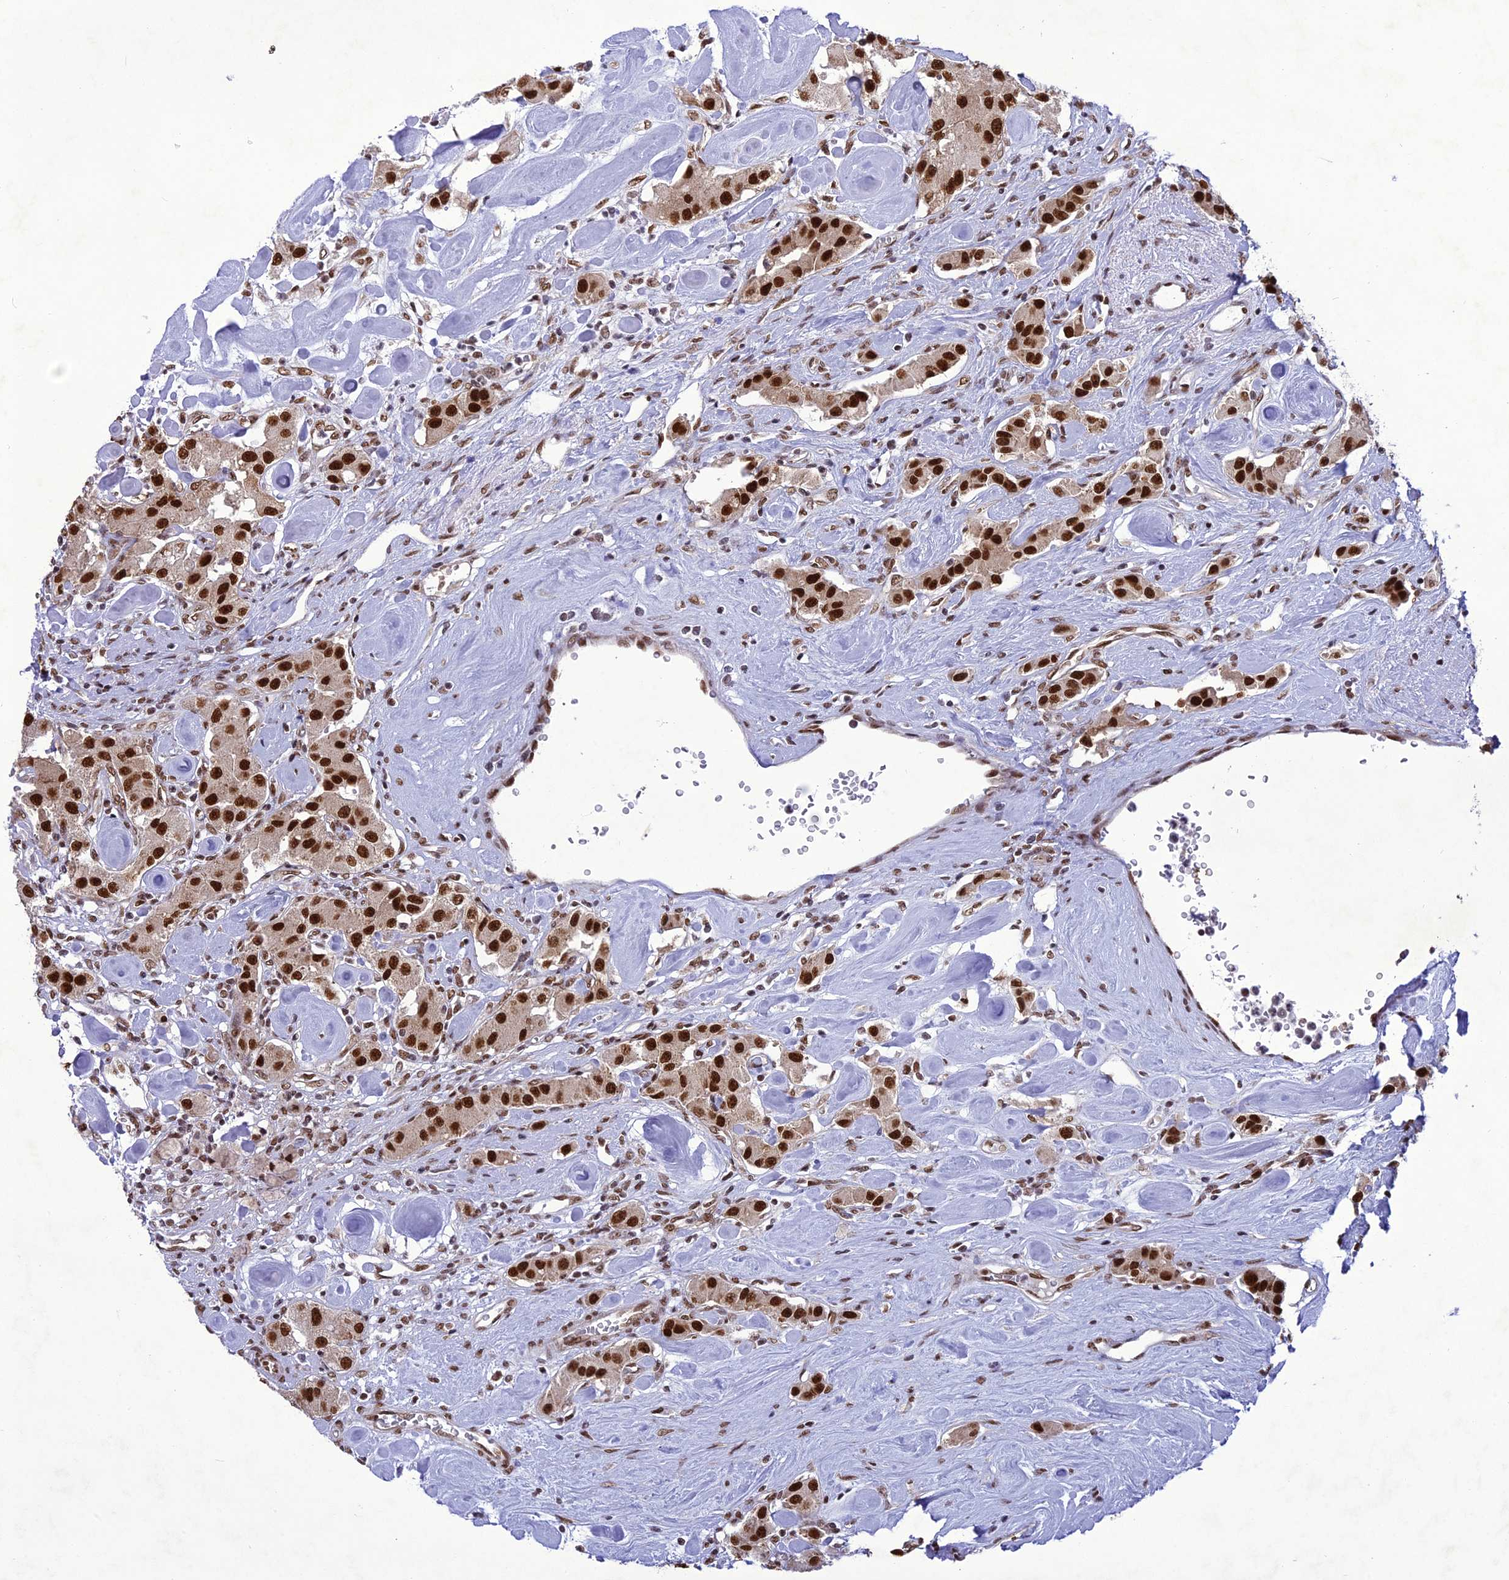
{"staining": {"intensity": "strong", "quantity": ">75%", "location": "nuclear"}, "tissue": "carcinoid", "cell_type": "Tumor cells", "image_type": "cancer", "snomed": [{"axis": "morphology", "description": "Carcinoid, malignant, NOS"}, {"axis": "topography", "description": "Pancreas"}], "caption": "Brown immunohistochemical staining in human carcinoid (malignant) exhibits strong nuclear positivity in approximately >75% of tumor cells.", "gene": "DDX1", "patient": {"sex": "male", "age": 41}}